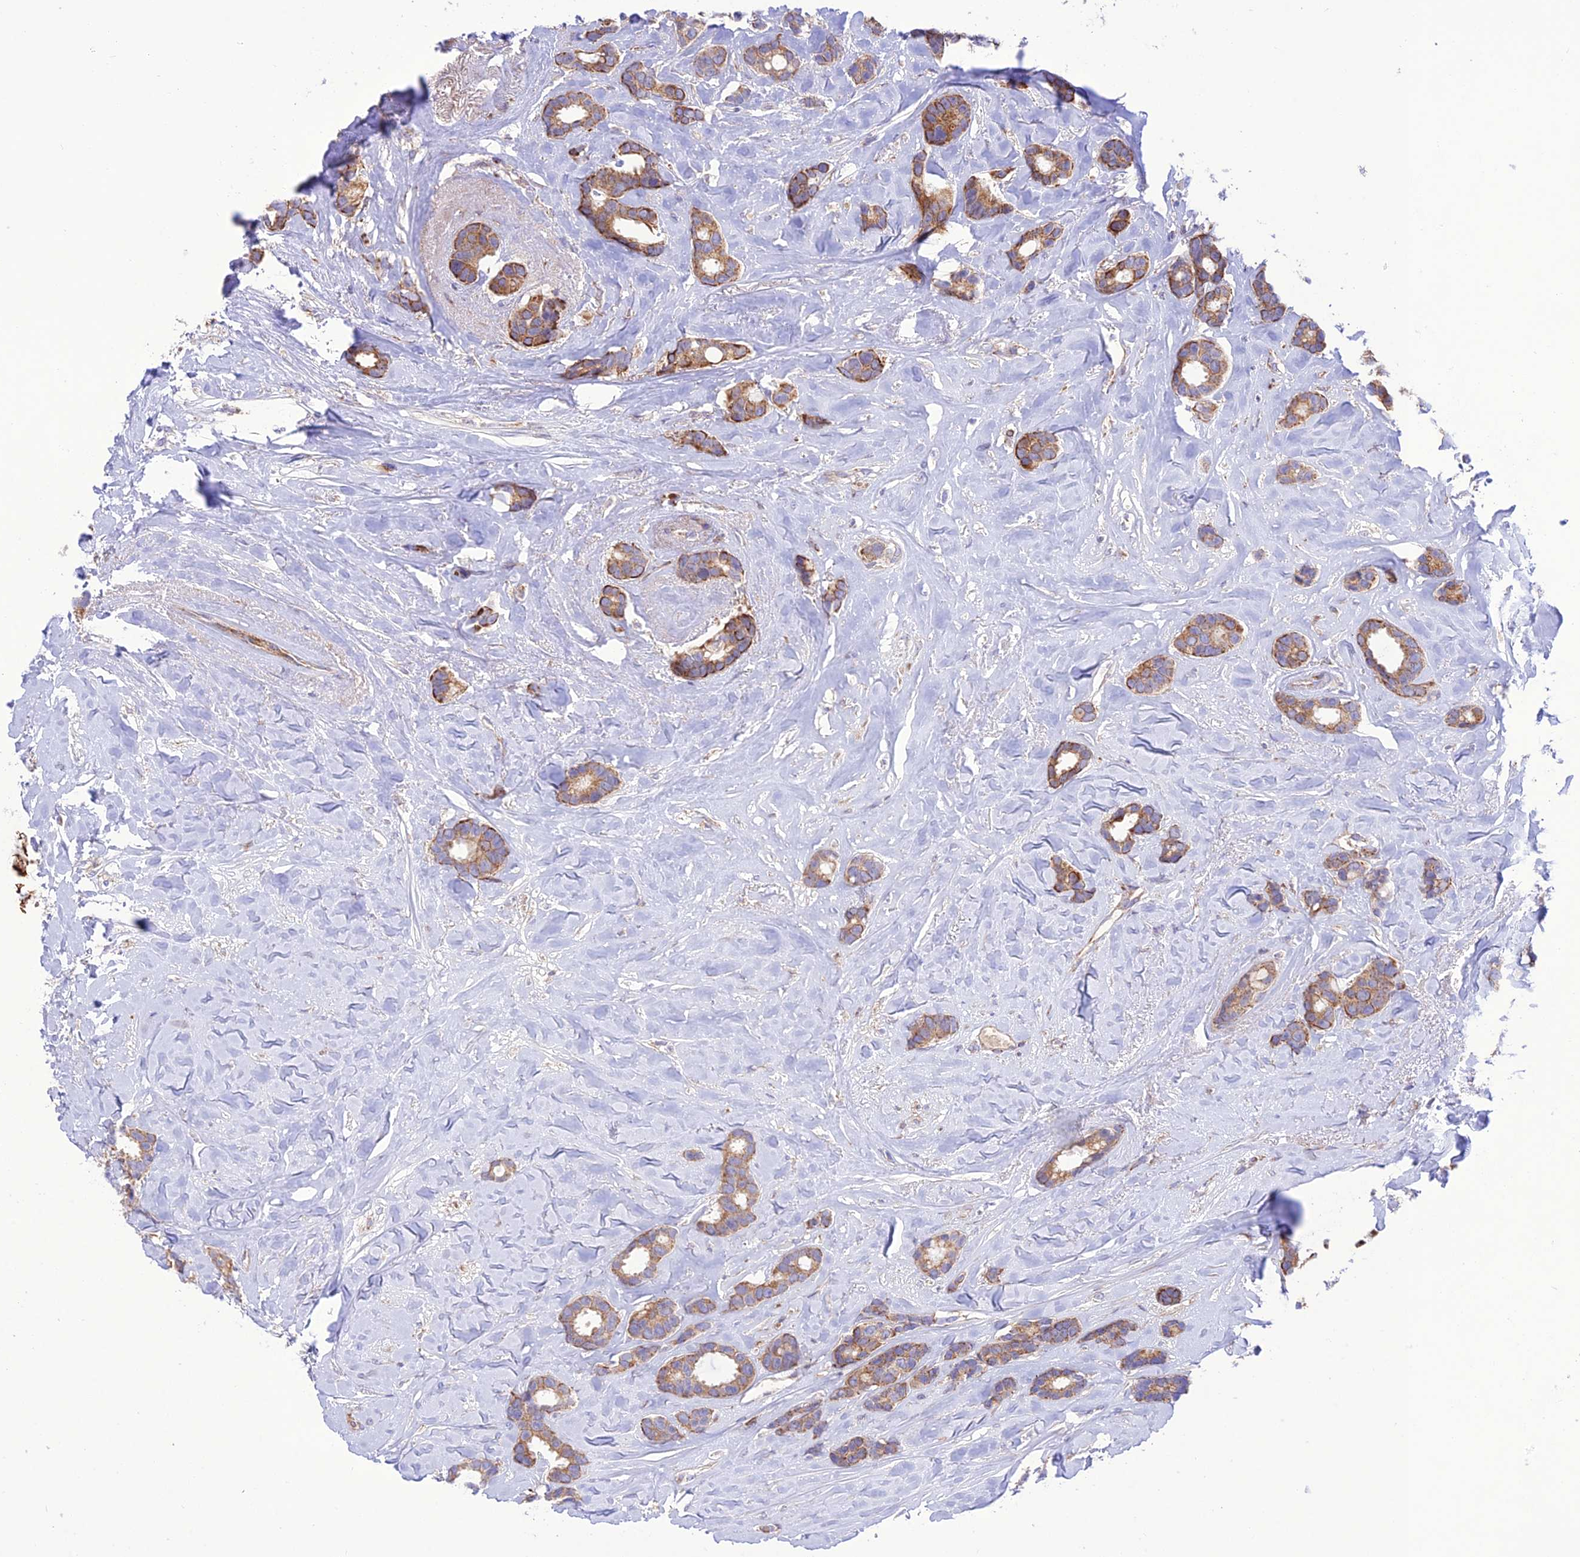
{"staining": {"intensity": "moderate", "quantity": ">75%", "location": "cytoplasmic/membranous"}, "tissue": "breast cancer", "cell_type": "Tumor cells", "image_type": "cancer", "snomed": [{"axis": "morphology", "description": "Duct carcinoma"}, {"axis": "topography", "description": "Breast"}], "caption": "Tumor cells exhibit moderate cytoplasmic/membranous positivity in about >75% of cells in breast cancer. (DAB IHC with brightfield microscopy, high magnification).", "gene": "UAP1L1", "patient": {"sex": "female", "age": 87}}